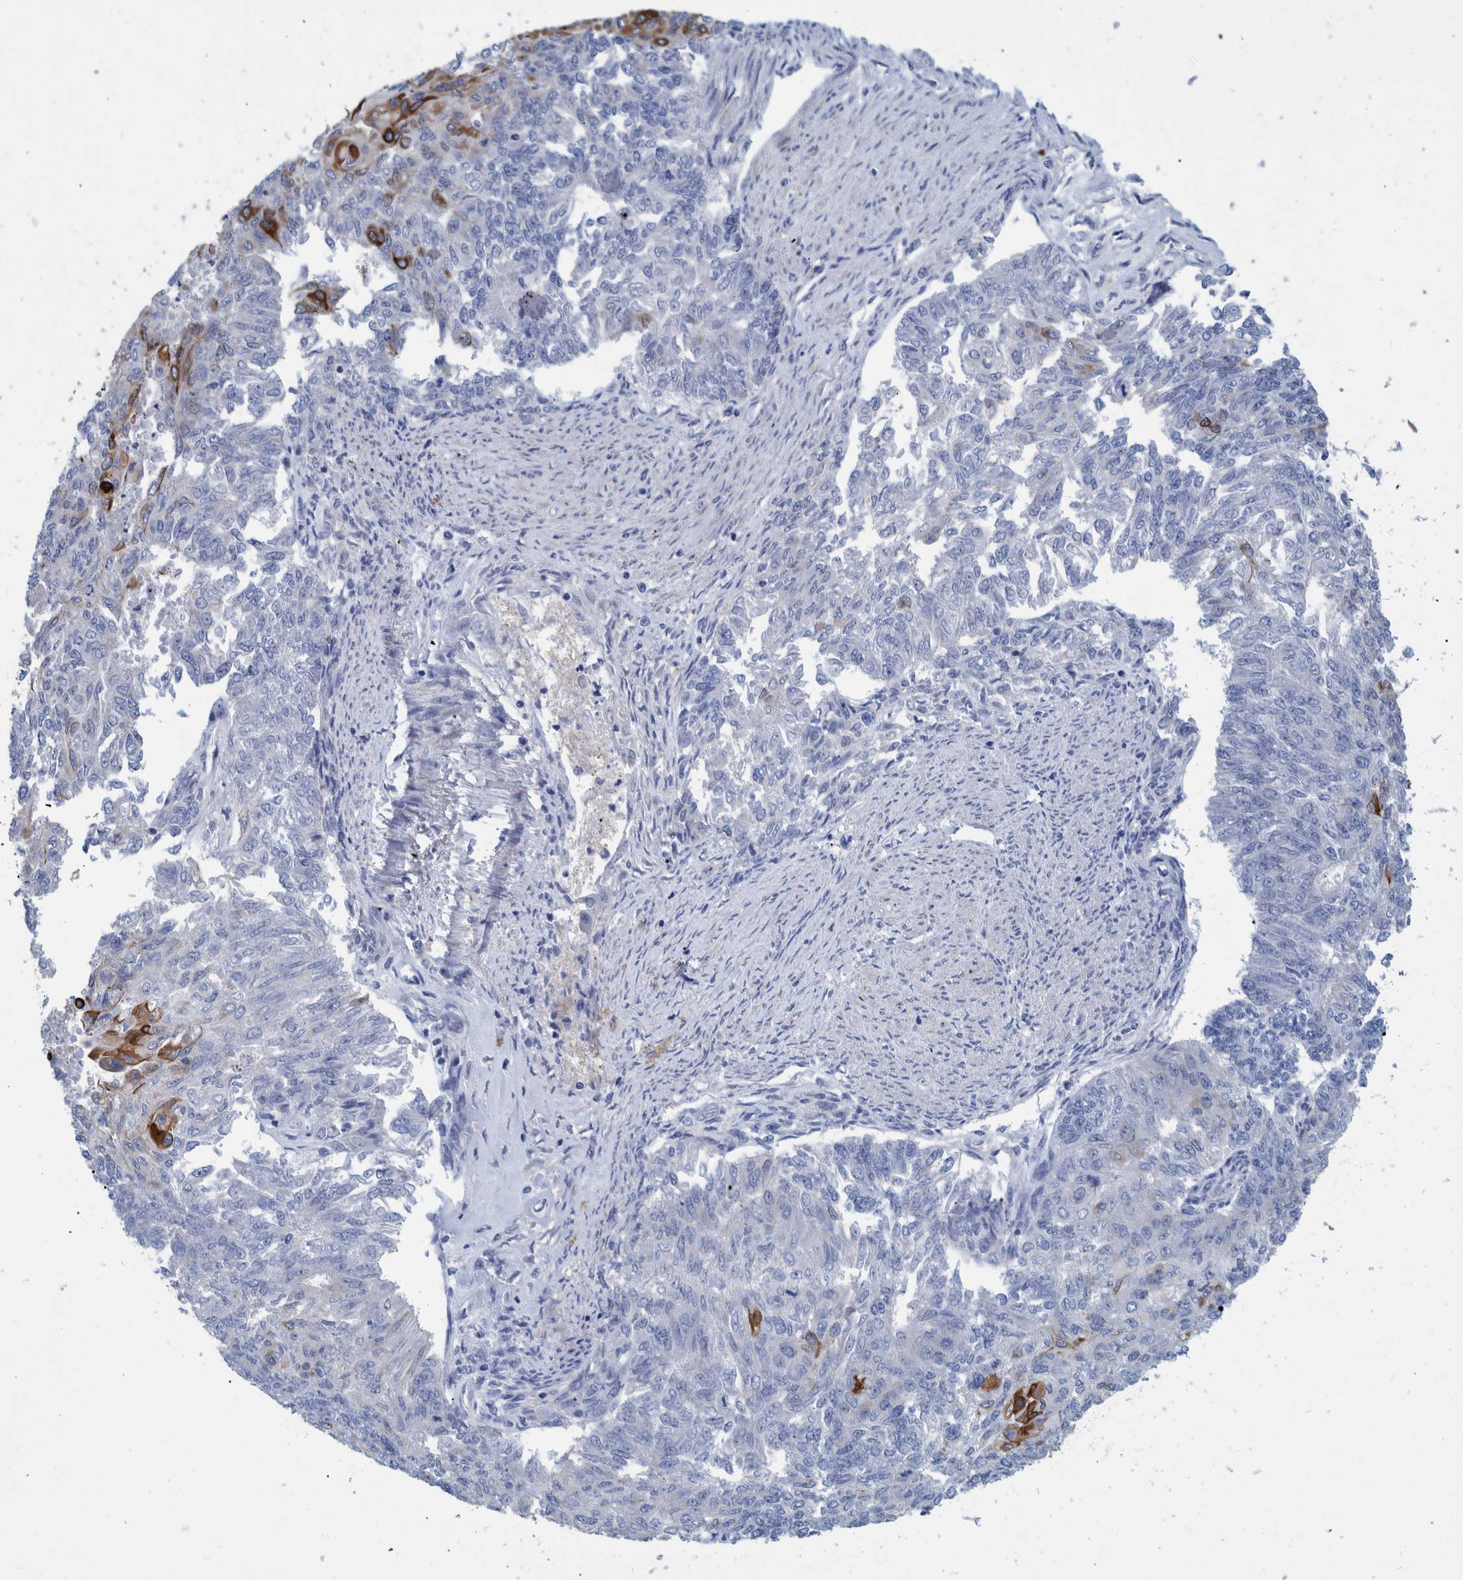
{"staining": {"intensity": "moderate", "quantity": "<25%", "location": "cytoplasmic/membranous"}, "tissue": "endometrial cancer", "cell_type": "Tumor cells", "image_type": "cancer", "snomed": [{"axis": "morphology", "description": "Adenocarcinoma, NOS"}, {"axis": "topography", "description": "Endometrium"}], "caption": "Brown immunohistochemical staining in human adenocarcinoma (endometrial) exhibits moderate cytoplasmic/membranous staining in about <25% of tumor cells.", "gene": "MKS1", "patient": {"sex": "female", "age": 32}}